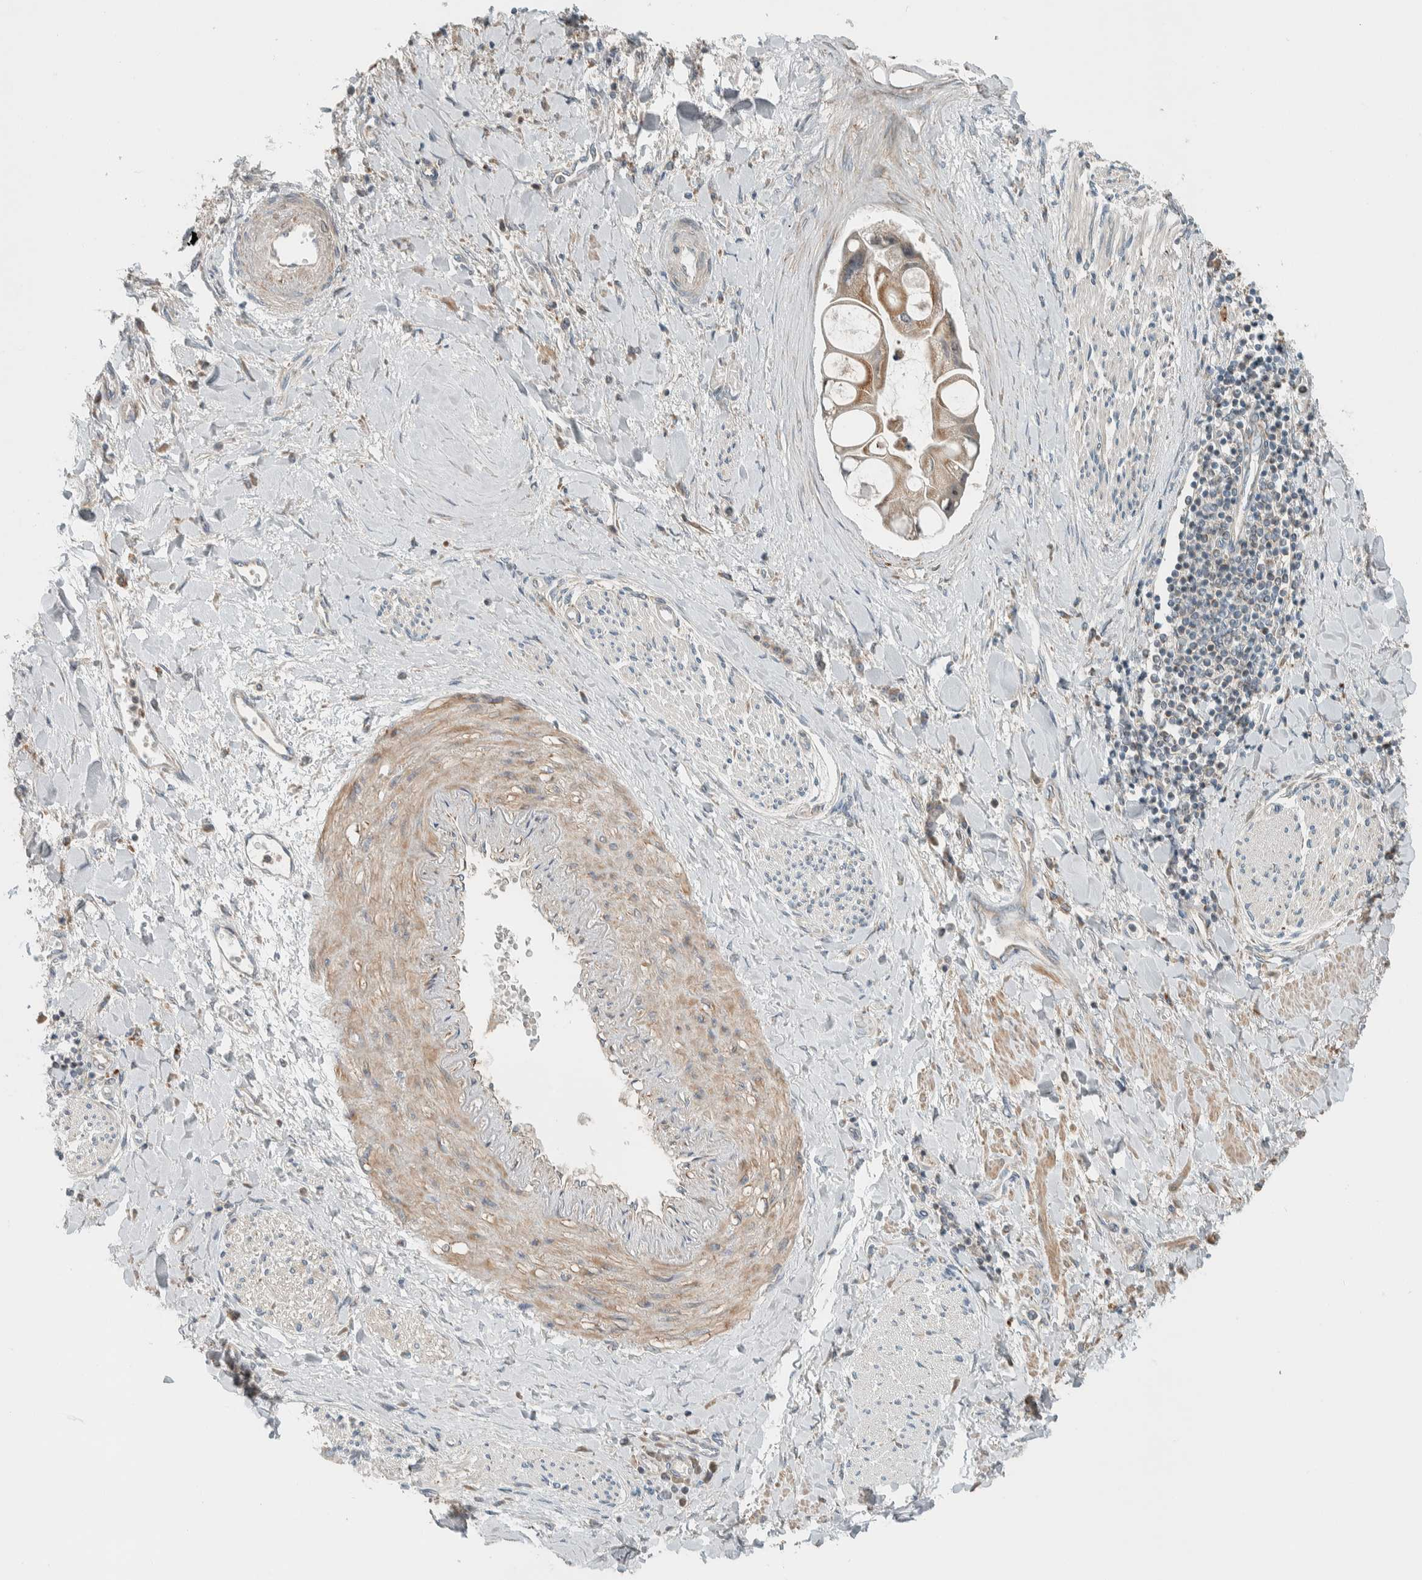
{"staining": {"intensity": "moderate", "quantity": ">75%", "location": "cytoplasmic/membranous"}, "tissue": "liver cancer", "cell_type": "Tumor cells", "image_type": "cancer", "snomed": [{"axis": "morphology", "description": "Cholangiocarcinoma"}, {"axis": "topography", "description": "Liver"}], "caption": "Human liver cancer (cholangiocarcinoma) stained with a protein marker reveals moderate staining in tumor cells.", "gene": "SLFN12L", "patient": {"sex": "male", "age": 50}}